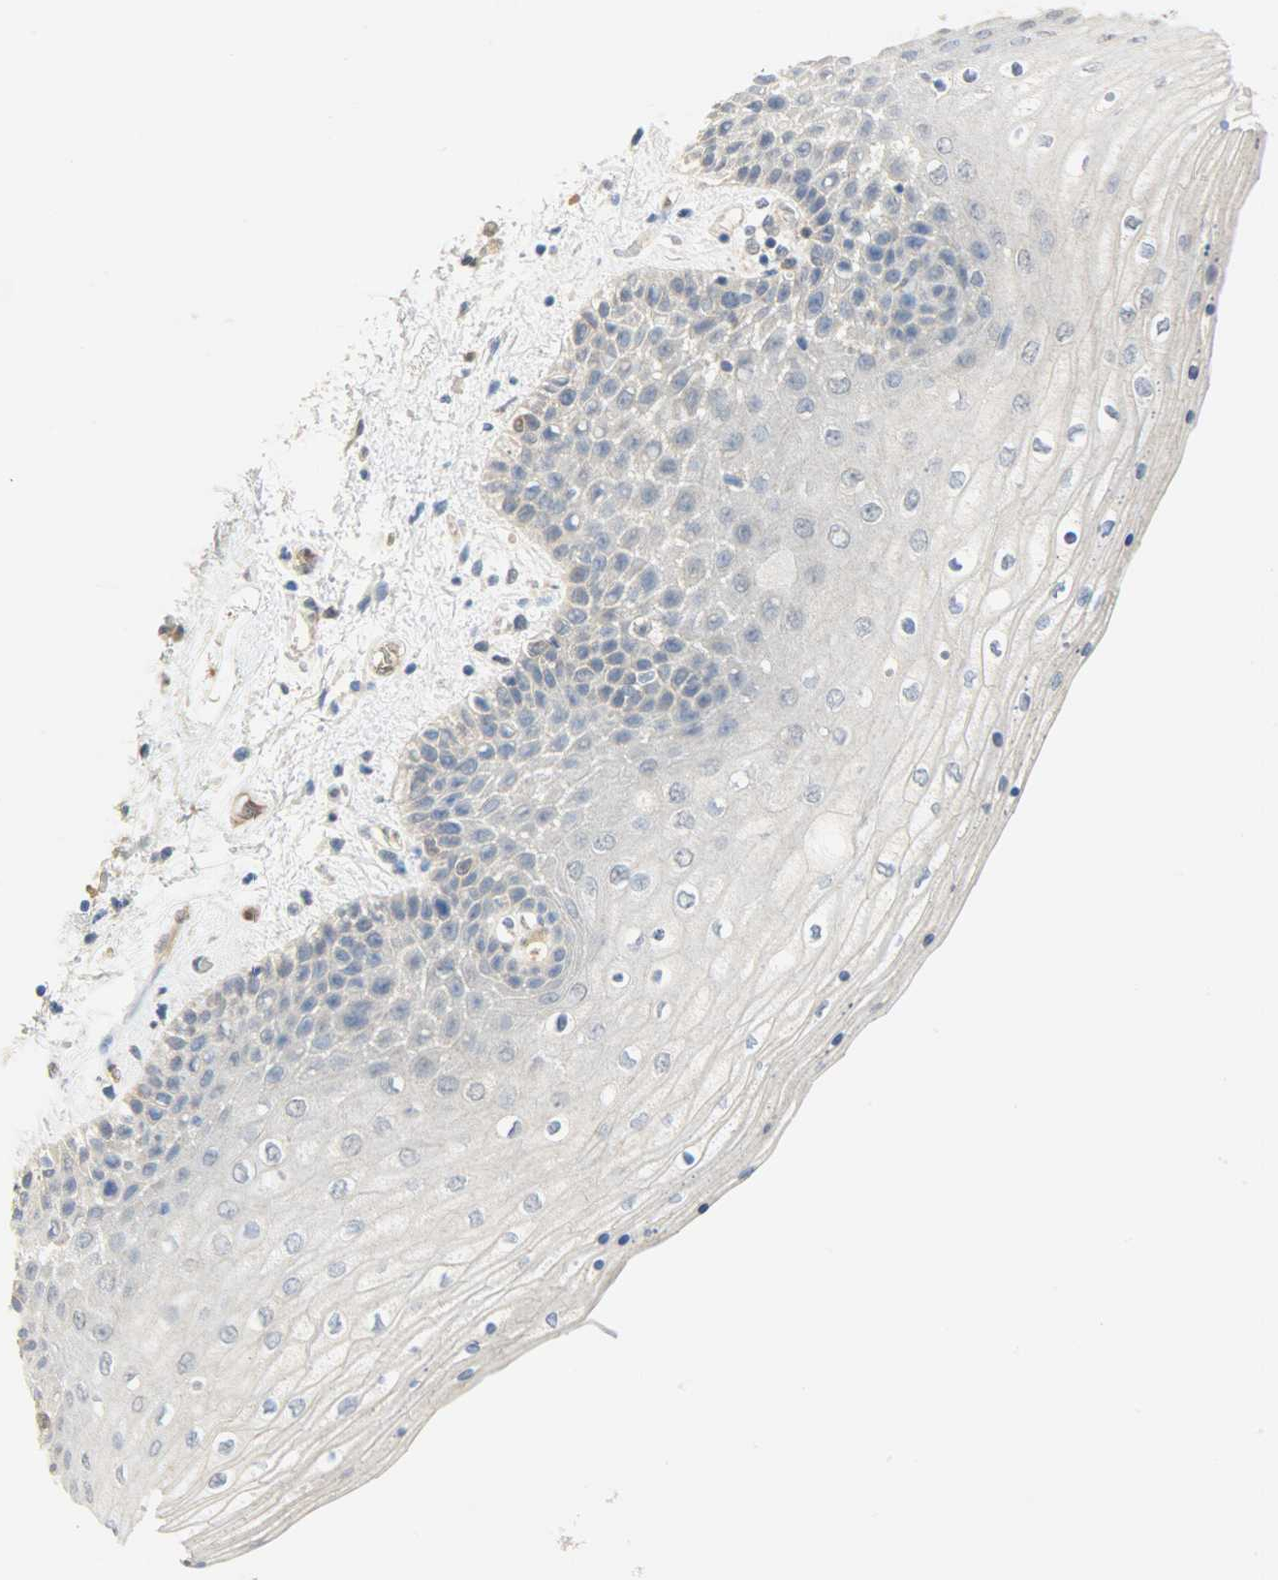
{"staining": {"intensity": "negative", "quantity": "none", "location": "none"}, "tissue": "skin", "cell_type": "Epidermal cells", "image_type": "normal", "snomed": [{"axis": "morphology", "description": "Normal tissue, NOS"}, {"axis": "topography", "description": "Anal"}], "caption": "Photomicrograph shows no significant protein positivity in epidermal cells of unremarkable skin. (Immunohistochemistry (ihc), brightfield microscopy, high magnification).", "gene": "FKBP1A", "patient": {"sex": "female", "age": 46}}